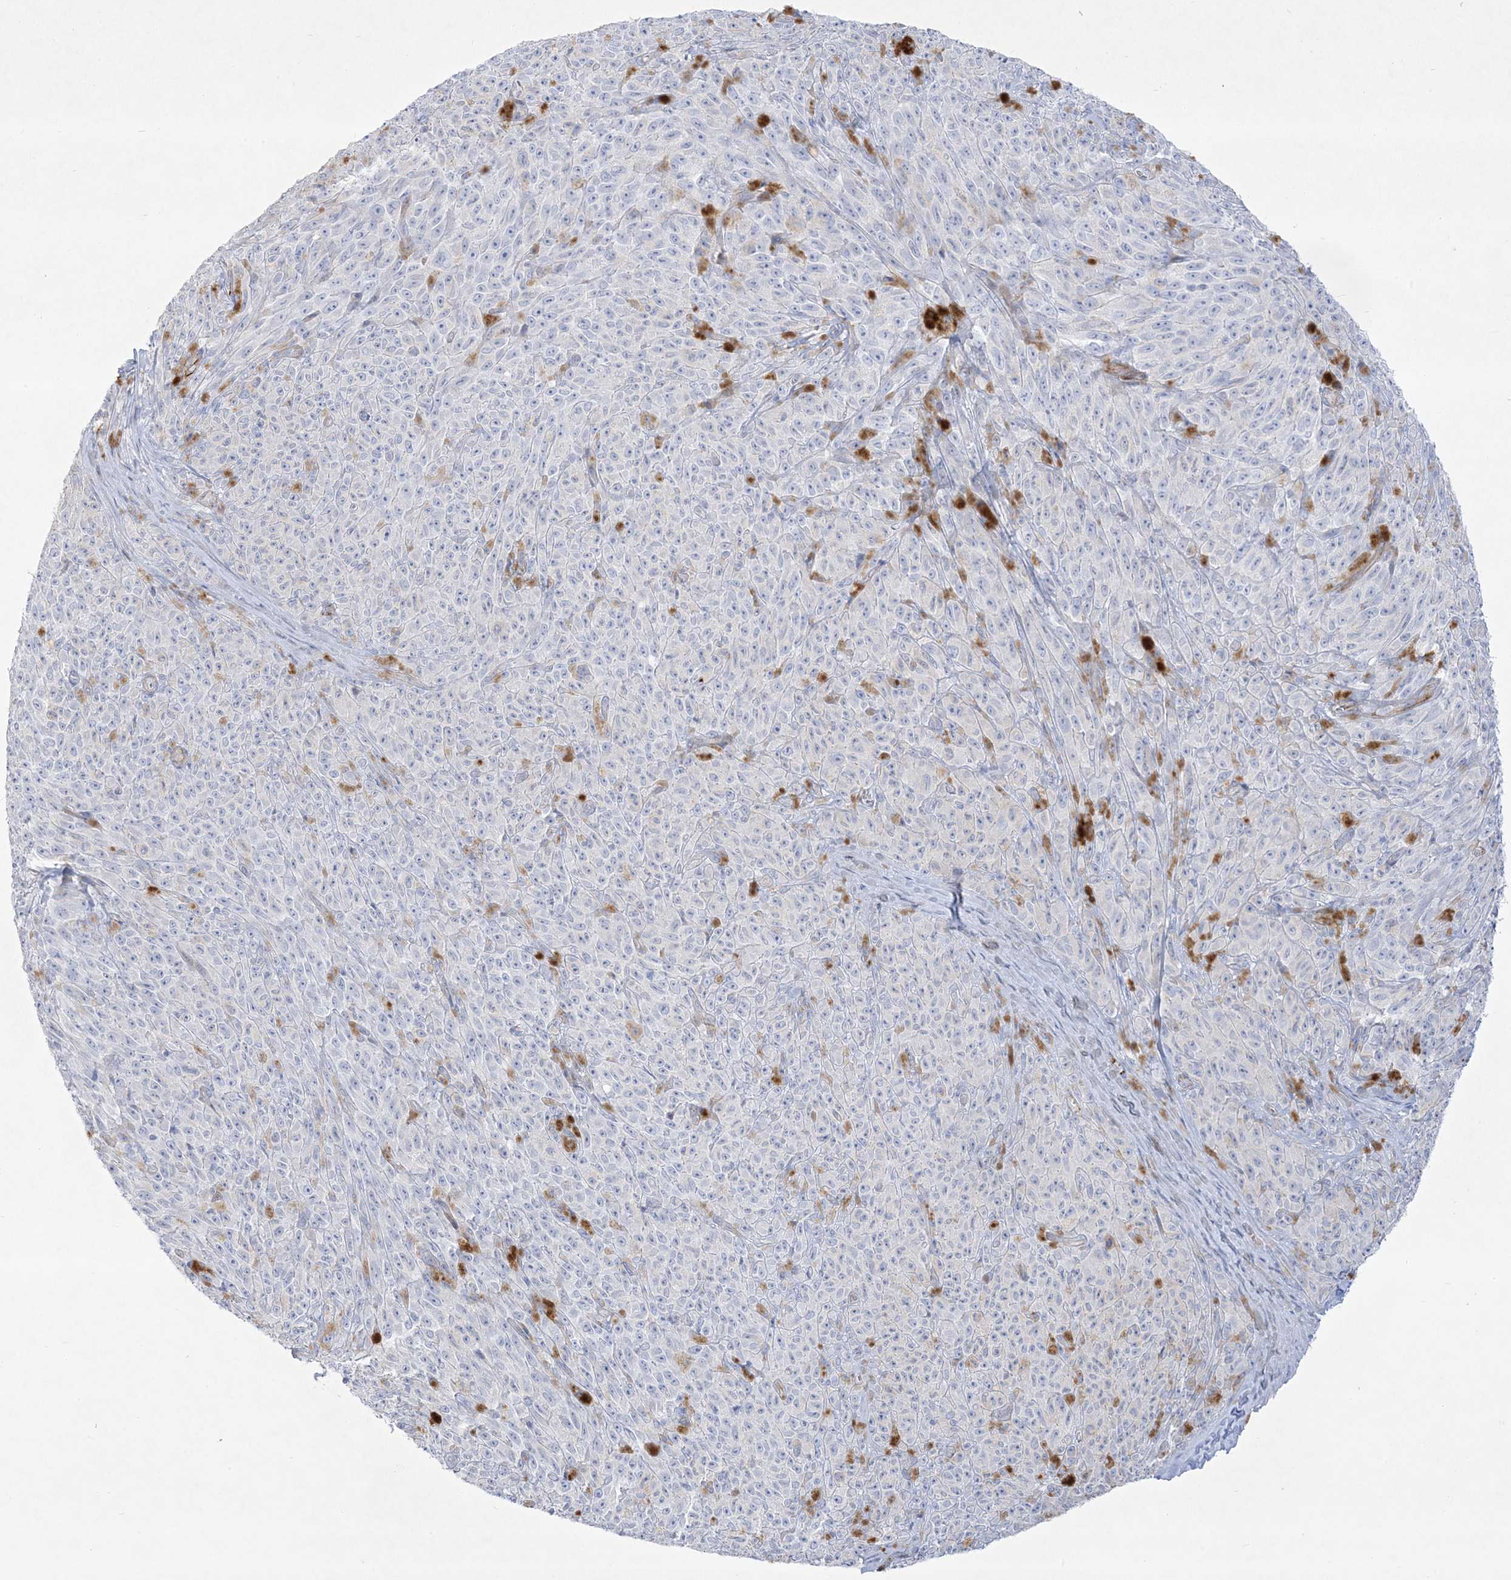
{"staining": {"intensity": "negative", "quantity": "none", "location": "none"}, "tissue": "melanoma", "cell_type": "Tumor cells", "image_type": "cancer", "snomed": [{"axis": "morphology", "description": "Malignant melanoma, NOS"}, {"axis": "topography", "description": "Skin"}], "caption": "The micrograph demonstrates no staining of tumor cells in melanoma.", "gene": "B3GNT7", "patient": {"sex": "female", "age": 82}}